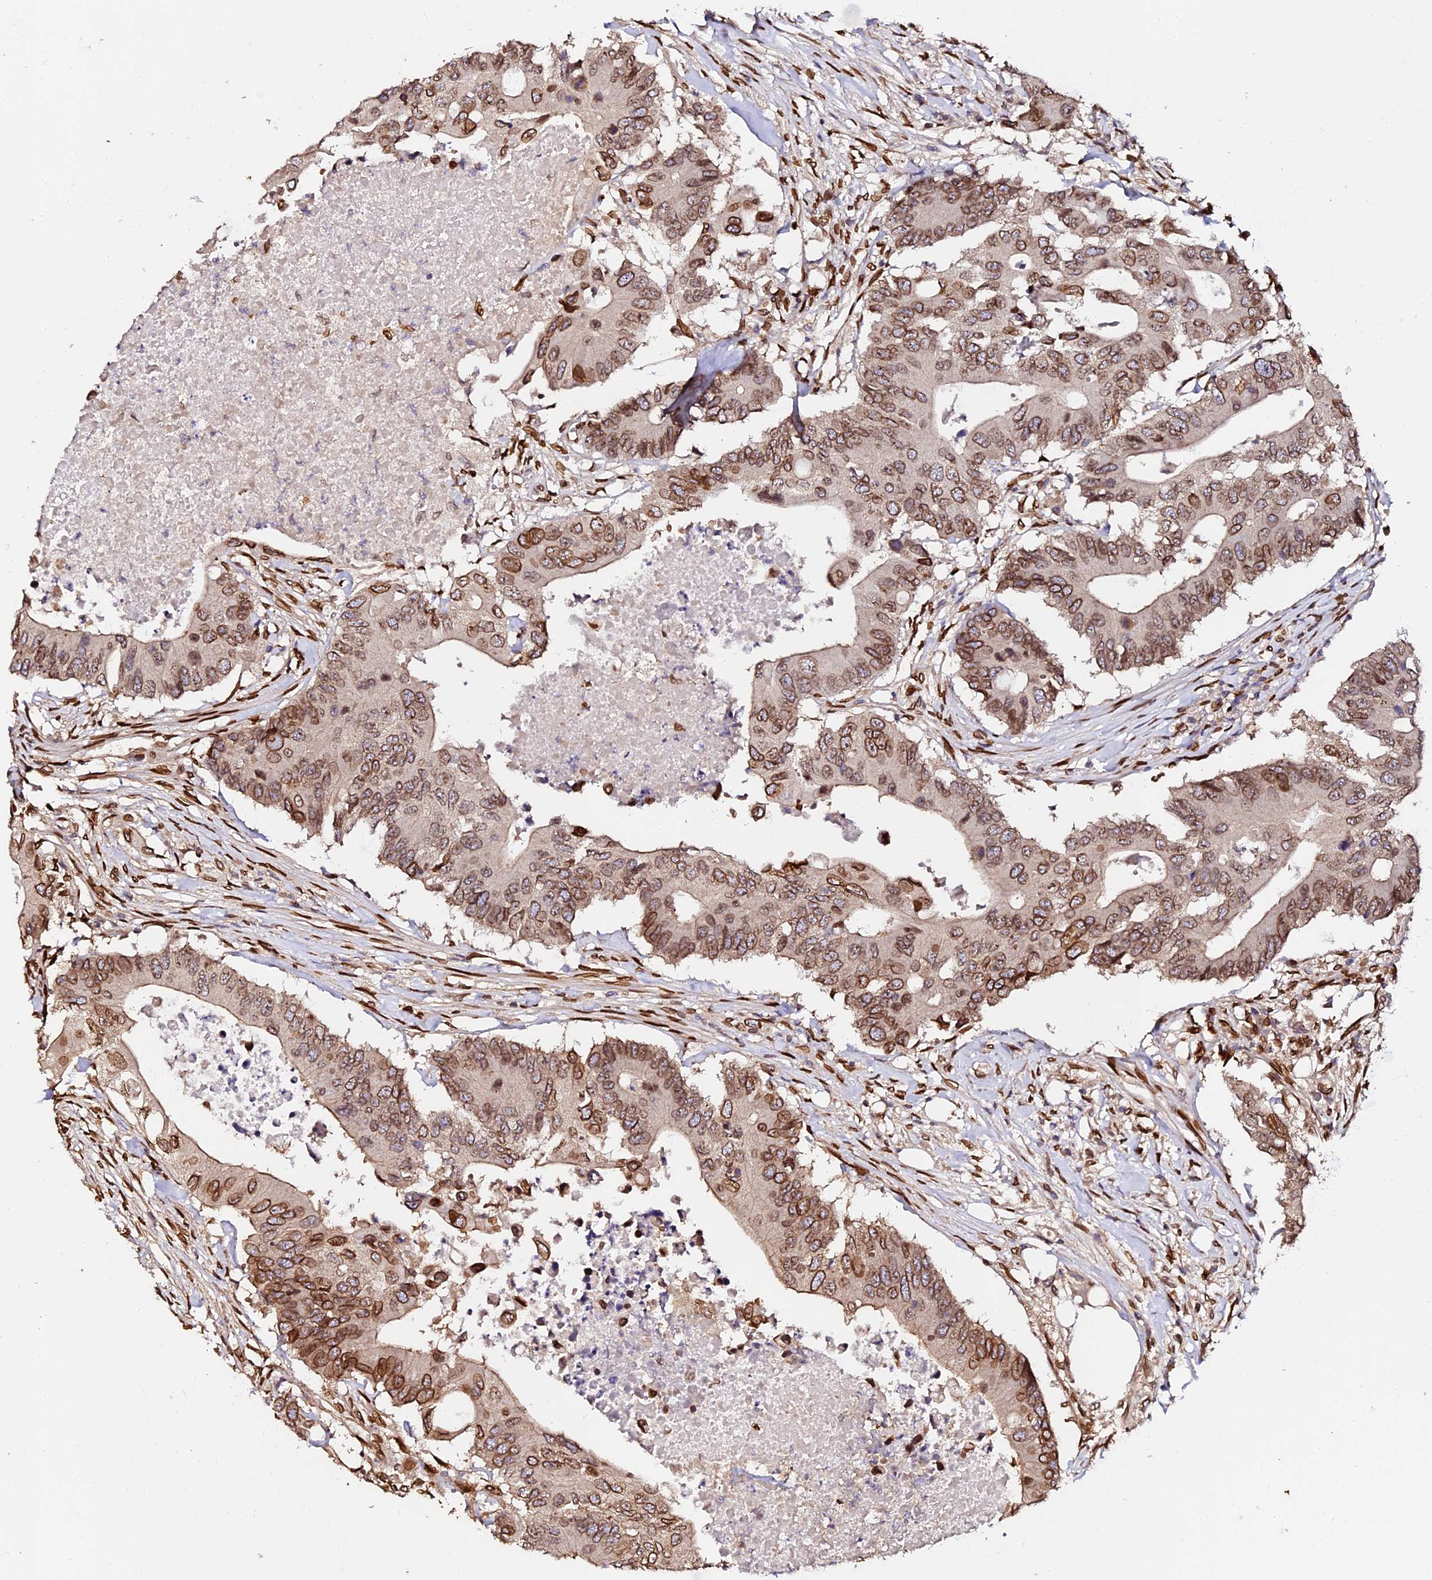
{"staining": {"intensity": "moderate", "quantity": ">75%", "location": "cytoplasmic/membranous,nuclear"}, "tissue": "colorectal cancer", "cell_type": "Tumor cells", "image_type": "cancer", "snomed": [{"axis": "morphology", "description": "Adenocarcinoma, NOS"}, {"axis": "topography", "description": "Colon"}], "caption": "Tumor cells show medium levels of moderate cytoplasmic/membranous and nuclear positivity in about >75% of cells in human colorectal adenocarcinoma. The staining is performed using DAB brown chromogen to label protein expression. The nuclei are counter-stained blue using hematoxylin.", "gene": "ANAPC5", "patient": {"sex": "male", "age": 71}}